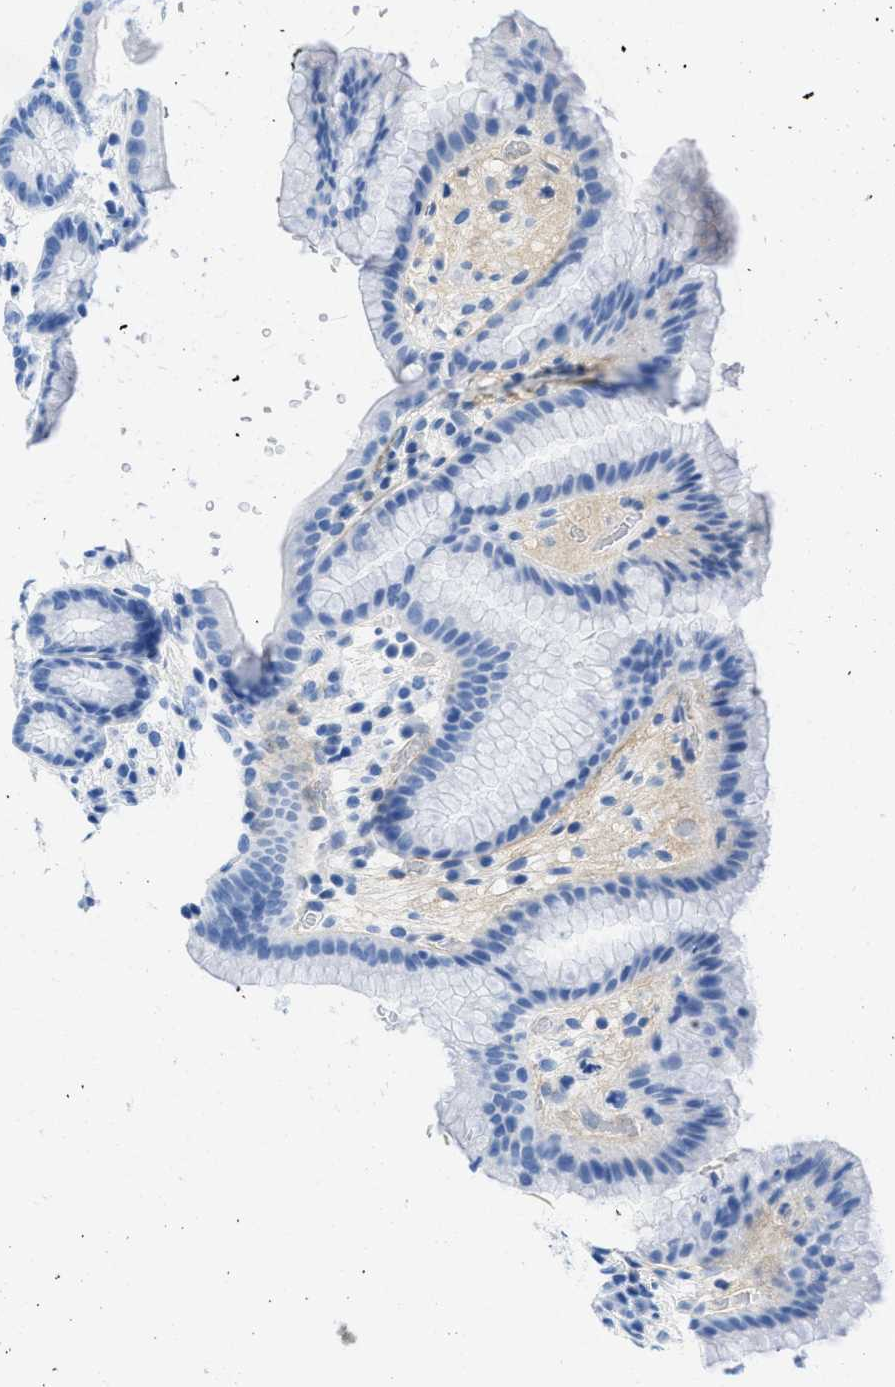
{"staining": {"intensity": "negative", "quantity": "none", "location": "none"}, "tissue": "stomach", "cell_type": "Glandular cells", "image_type": "normal", "snomed": [{"axis": "morphology", "description": "Normal tissue, NOS"}, {"axis": "topography", "description": "Stomach, lower"}], "caption": "IHC of normal human stomach displays no staining in glandular cells. (DAB IHC, high magnification).", "gene": "COL3A1", "patient": {"sex": "male", "age": 52}}